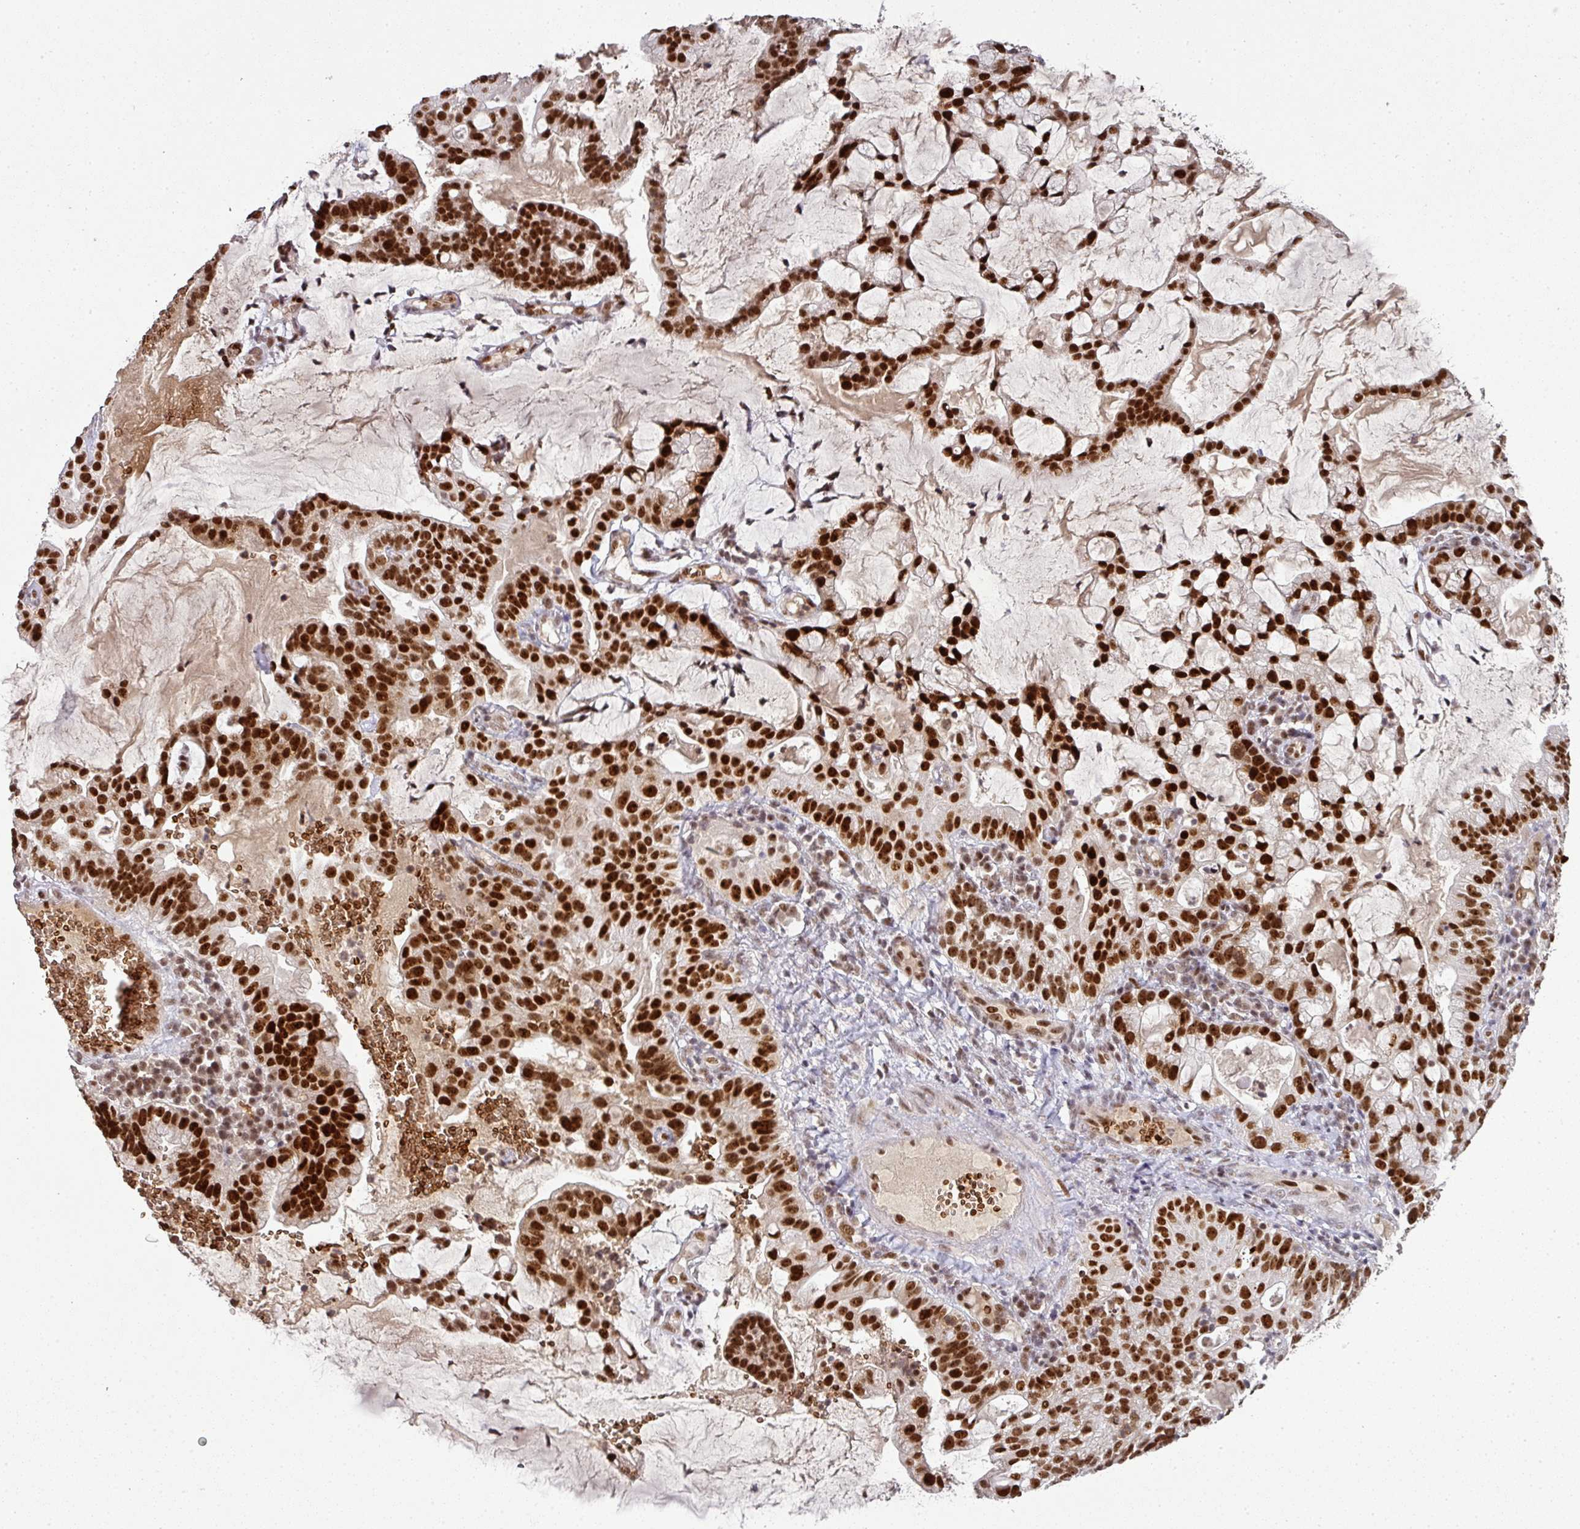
{"staining": {"intensity": "strong", "quantity": ">75%", "location": "nuclear"}, "tissue": "cervical cancer", "cell_type": "Tumor cells", "image_type": "cancer", "snomed": [{"axis": "morphology", "description": "Adenocarcinoma, NOS"}, {"axis": "topography", "description": "Cervix"}], "caption": "This image exhibits immunohistochemistry (IHC) staining of human cervical cancer, with high strong nuclear expression in approximately >75% of tumor cells.", "gene": "NEIL1", "patient": {"sex": "female", "age": 41}}